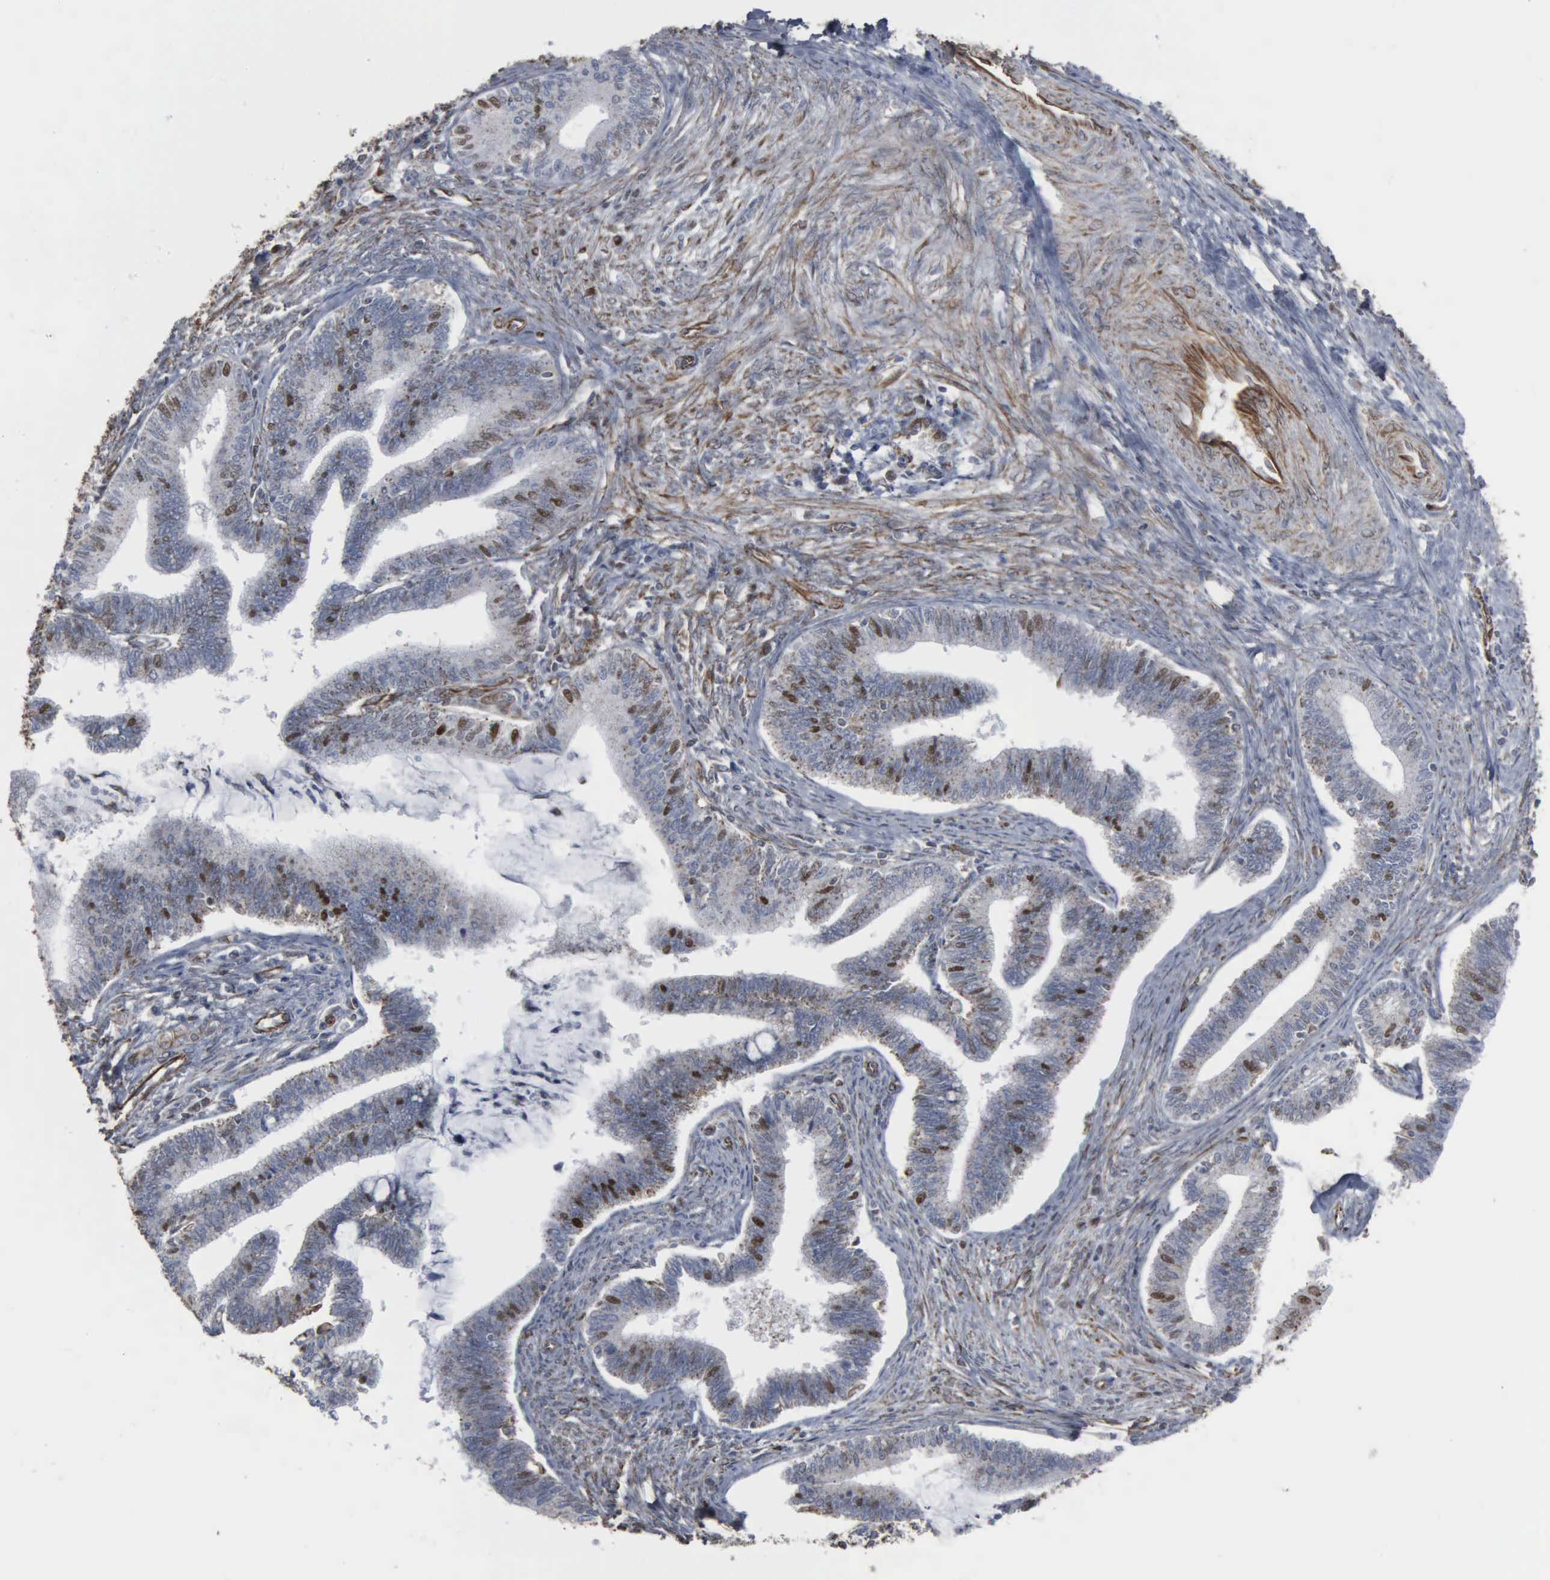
{"staining": {"intensity": "moderate", "quantity": "<25%", "location": "nuclear"}, "tissue": "cervical cancer", "cell_type": "Tumor cells", "image_type": "cancer", "snomed": [{"axis": "morphology", "description": "Adenocarcinoma, NOS"}, {"axis": "topography", "description": "Cervix"}], "caption": "Protein expression analysis of cervical cancer (adenocarcinoma) shows moderate nuclear staining in about <25% of tumor cells.", "gene": "CCNE1", "patient": {"sex": "female", "age": 36}}